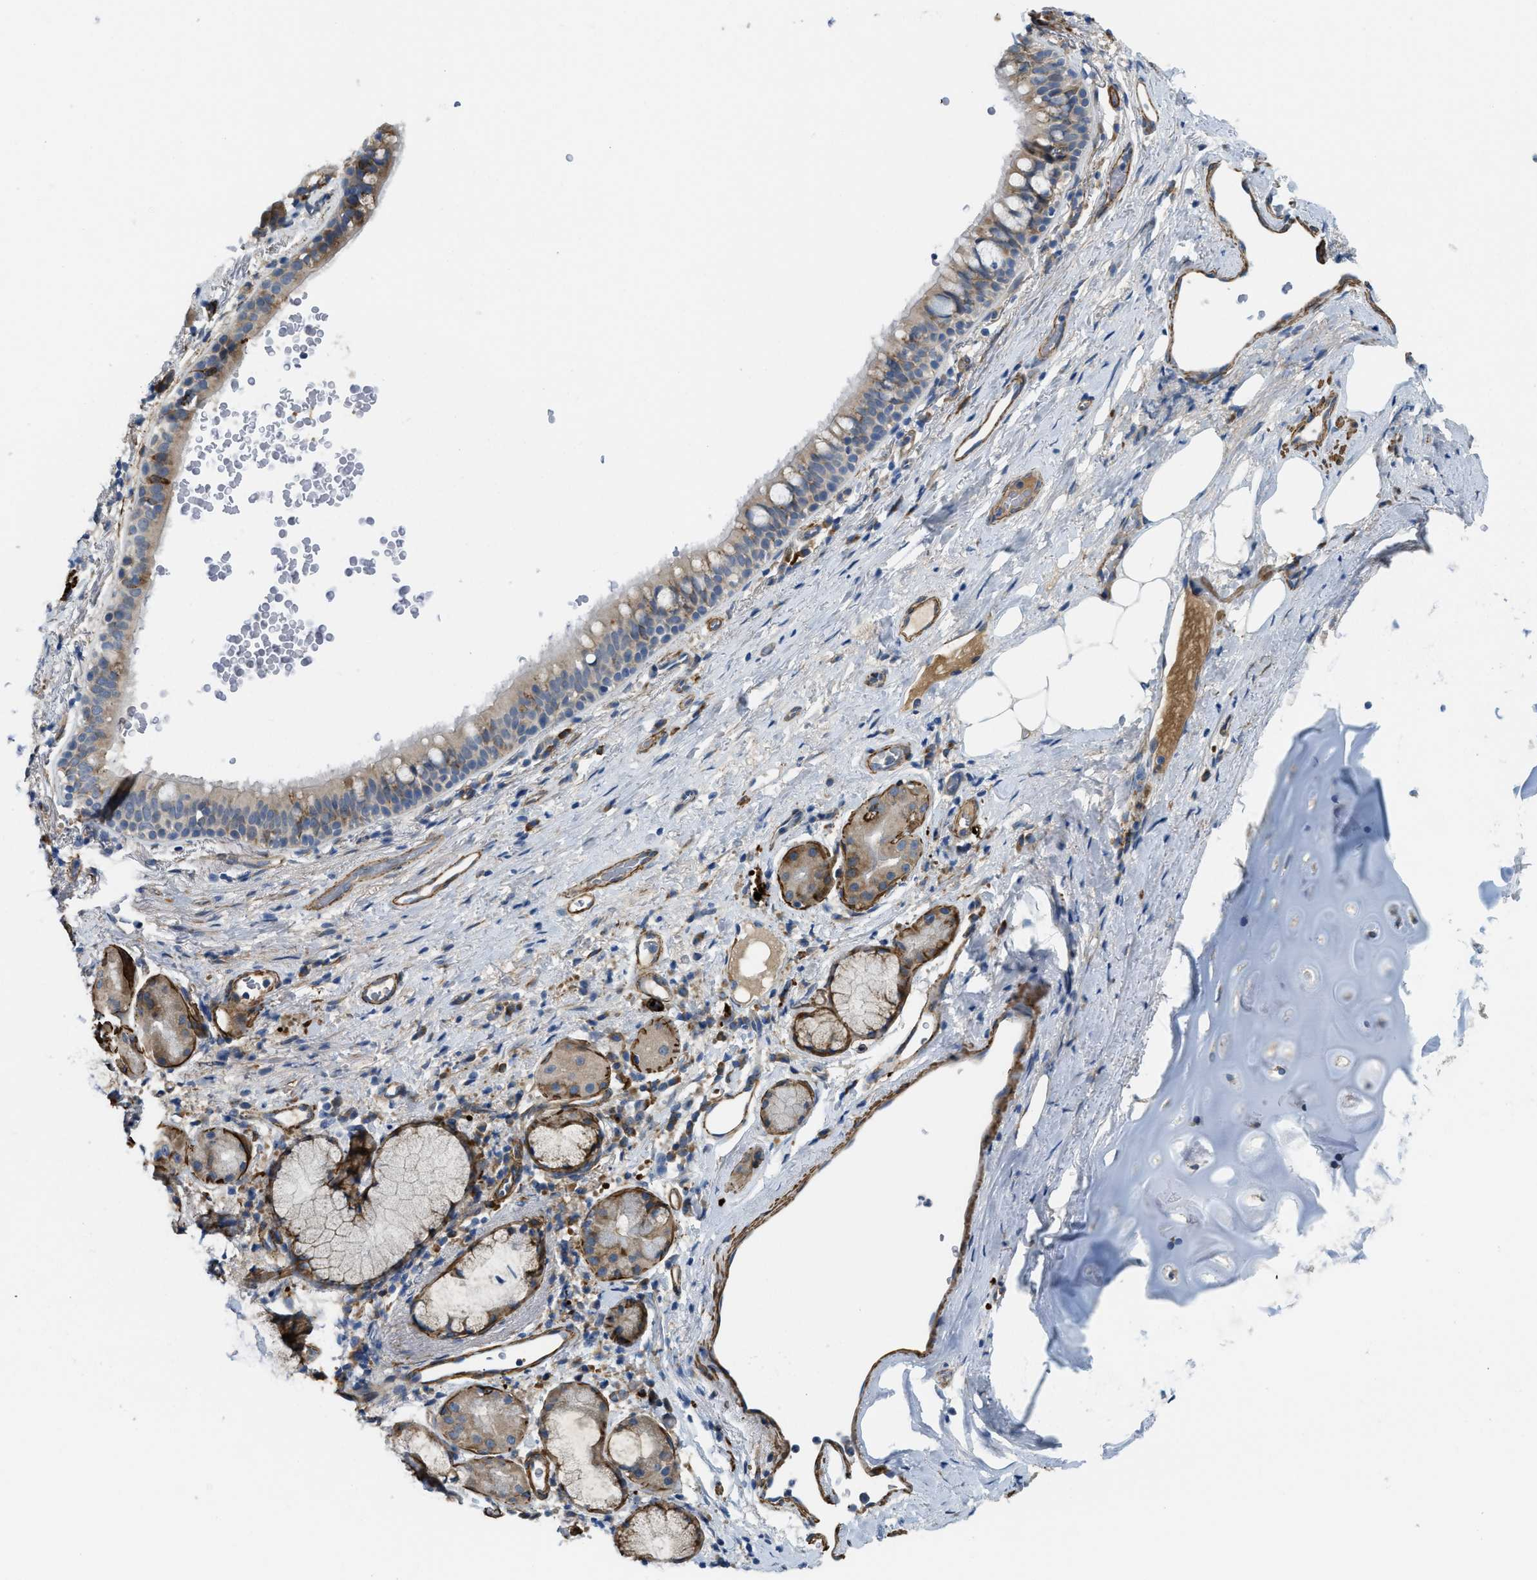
{"staining": {"intensity": "moderate", "quantity": "25%-75%", "location": "cytoplasmic/membranous"}, "tissue": "bronchus", "cell_type": "Respiratory epithelial cells", "image_type": "normal", "snomed": [{"axis": "morphology", "description": "Normal tissue, NOS"}, {"axis": "morphology", "description": "Inflammation, NOS"}, {"axis": "topography", "description": "Cartilage tissue"}, {"axis": "topography", "description": "Bronchus"}], "caption": "Approximately 25%-75% of respiratory epithelial cells in normal human bronchus demonstrate moderate cytoplasmic/membranous protein positivity as visualized by brown immunohistochemical staining.", "gene": "BMPR1A", "patient": {"sex": "male", "age": 77}}